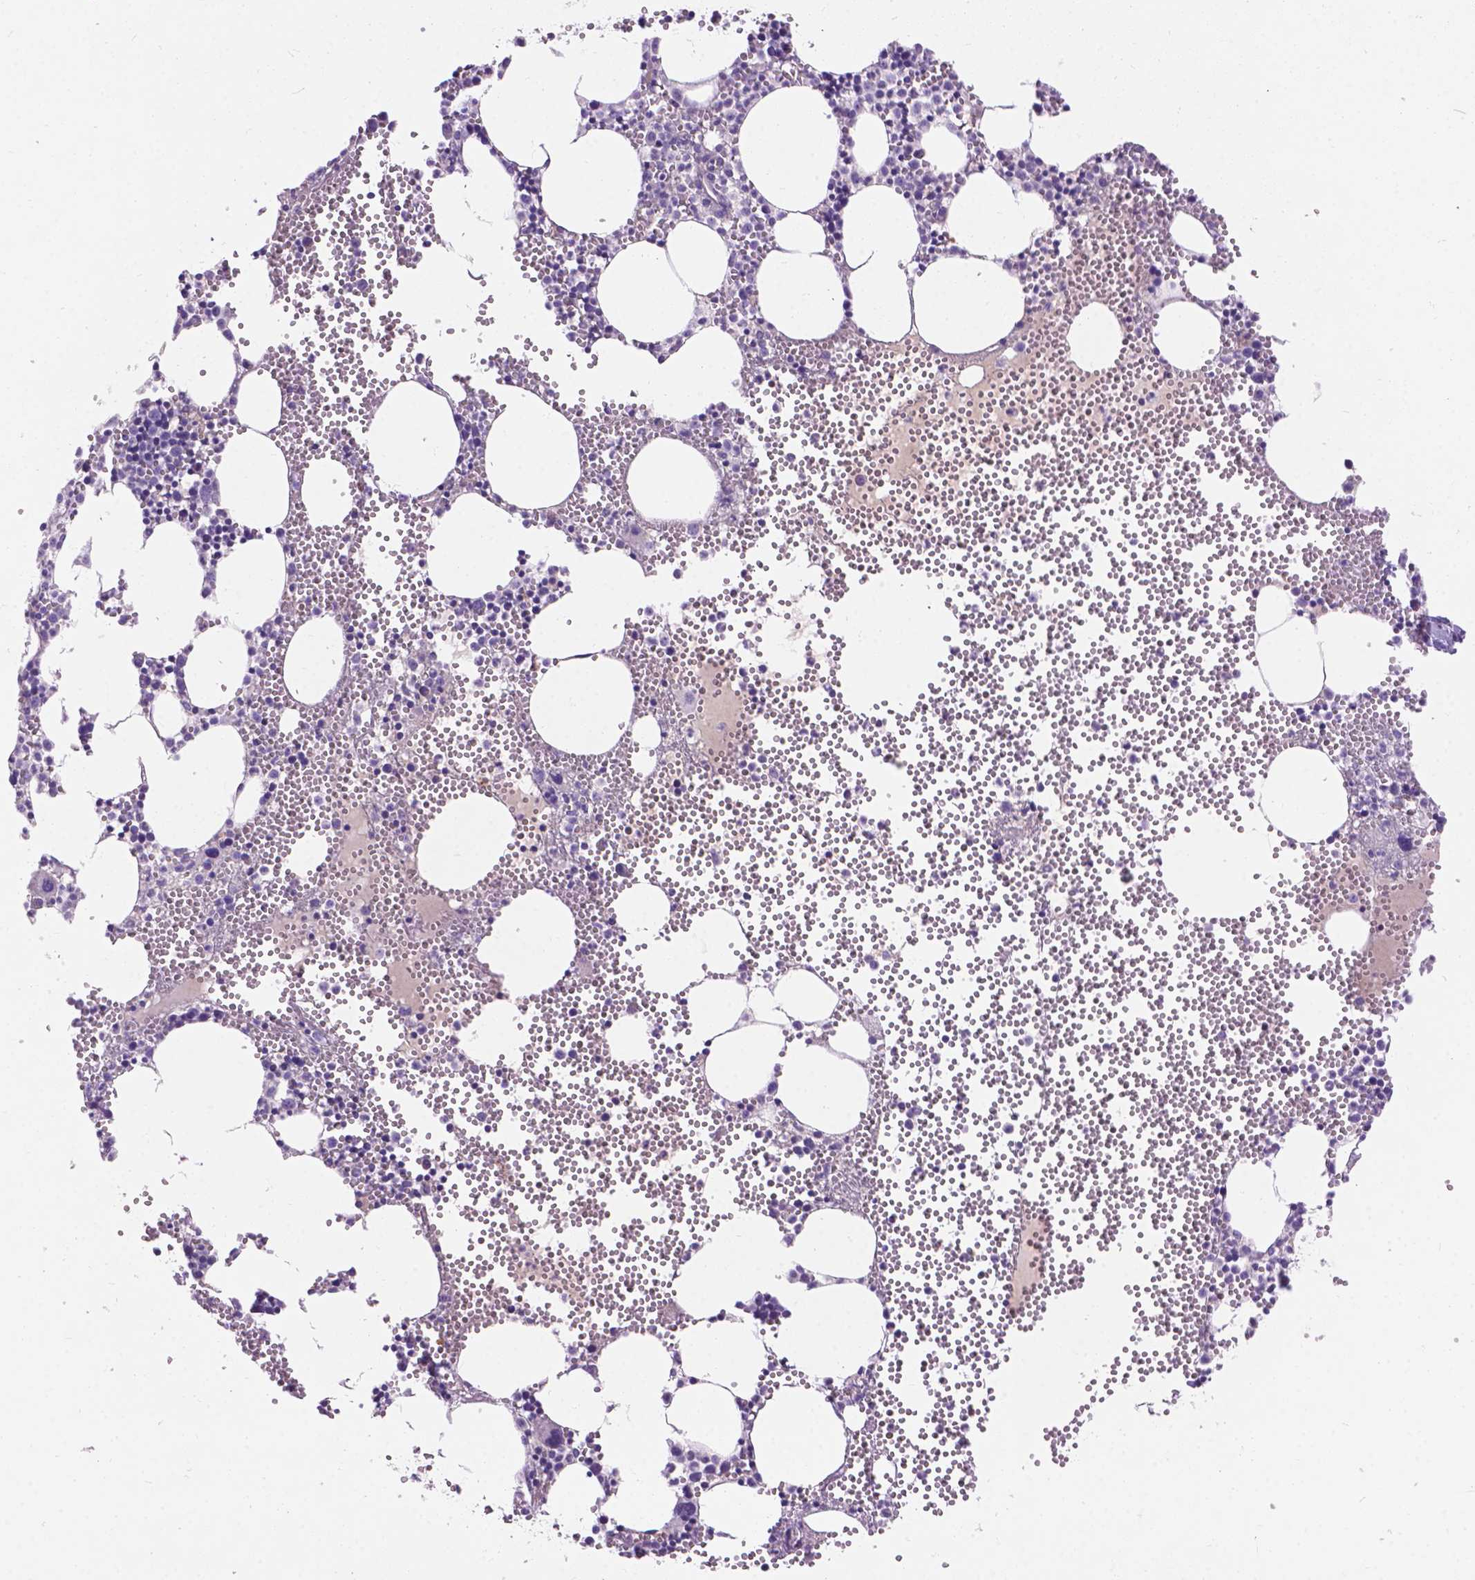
{"staining": {"intensity": "negative", "quantity": "none", "location": "none"}, "tissue": "bone marrow", "cell_type": "Hematopoietic cells", "image_type": "normal", "snomed": [{"axis": "morphology", "description": "Normal tissue, NOS"}, {"axis": "topography", "description": "Bone marrow"}], "caption": "Micrograph shows no significant protein staining in hematopoietic cells of unremarkable bone marrow.", "gene": "NOXO1", "patient": {"sex": "male", "age": 89}}